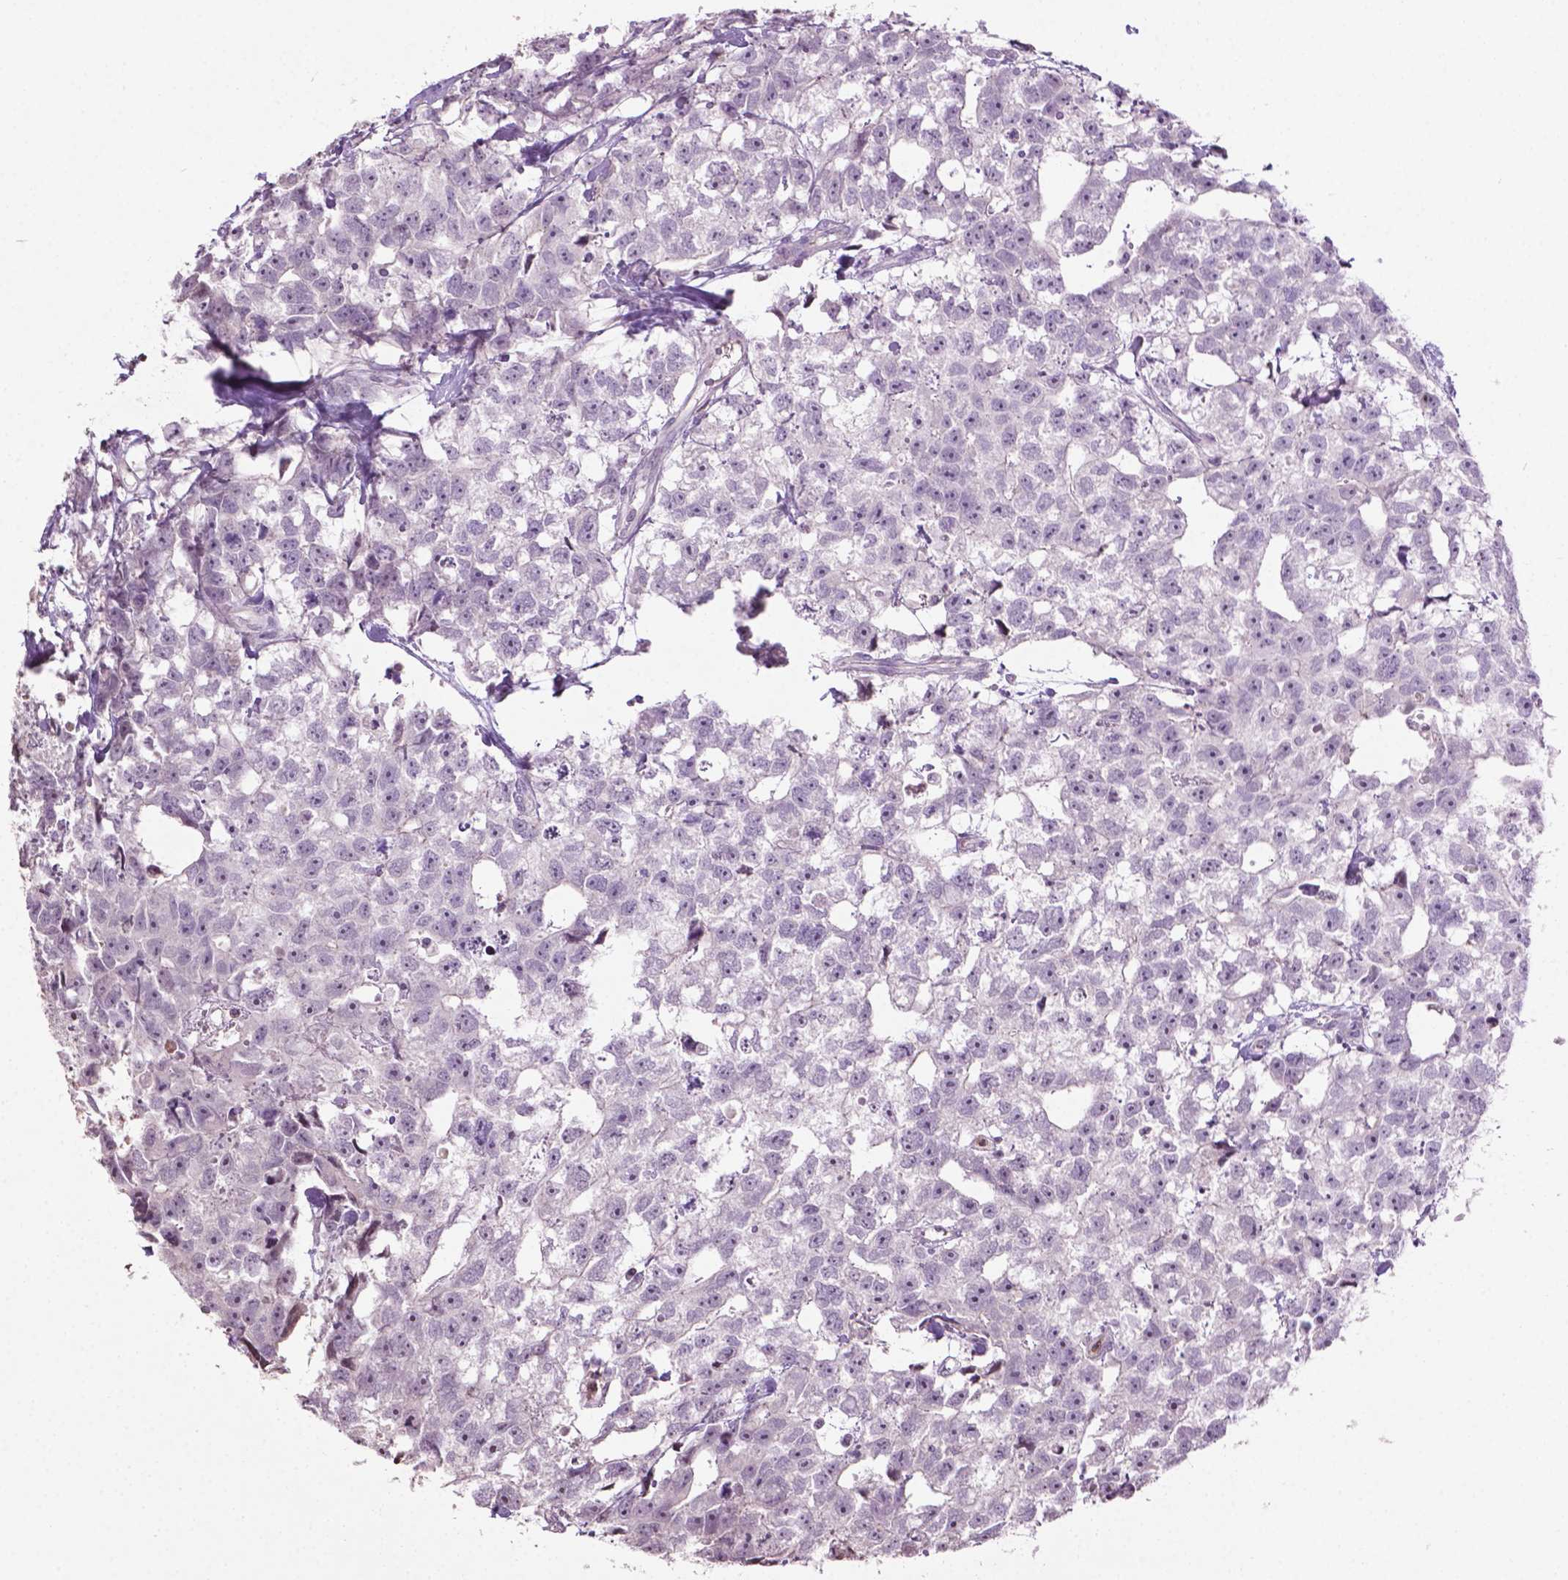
{"staining": {"intensity": "negative", "quantity": "none", "location": "none"}, "tissue": "testis cancer", "cell_type": "Tumor cells", "image_type": "cancer", "snomed": [{"axis": "morphology", "description": "Carcinoma, Embryonal, NOS"}, {"axis": "morphology", "description": "Teratoma, malignant, NOS"}, {"axis": "topography", "description": "Testis"}], "caption": "Immunohistochemistry (IHC) histopathology image of embryonal carcinoma (testis) stained for a protein (brown), which shows no staining in tumor cells.", "gene": "NTNG2", "patient": {"sex": "male", "age": 44}}